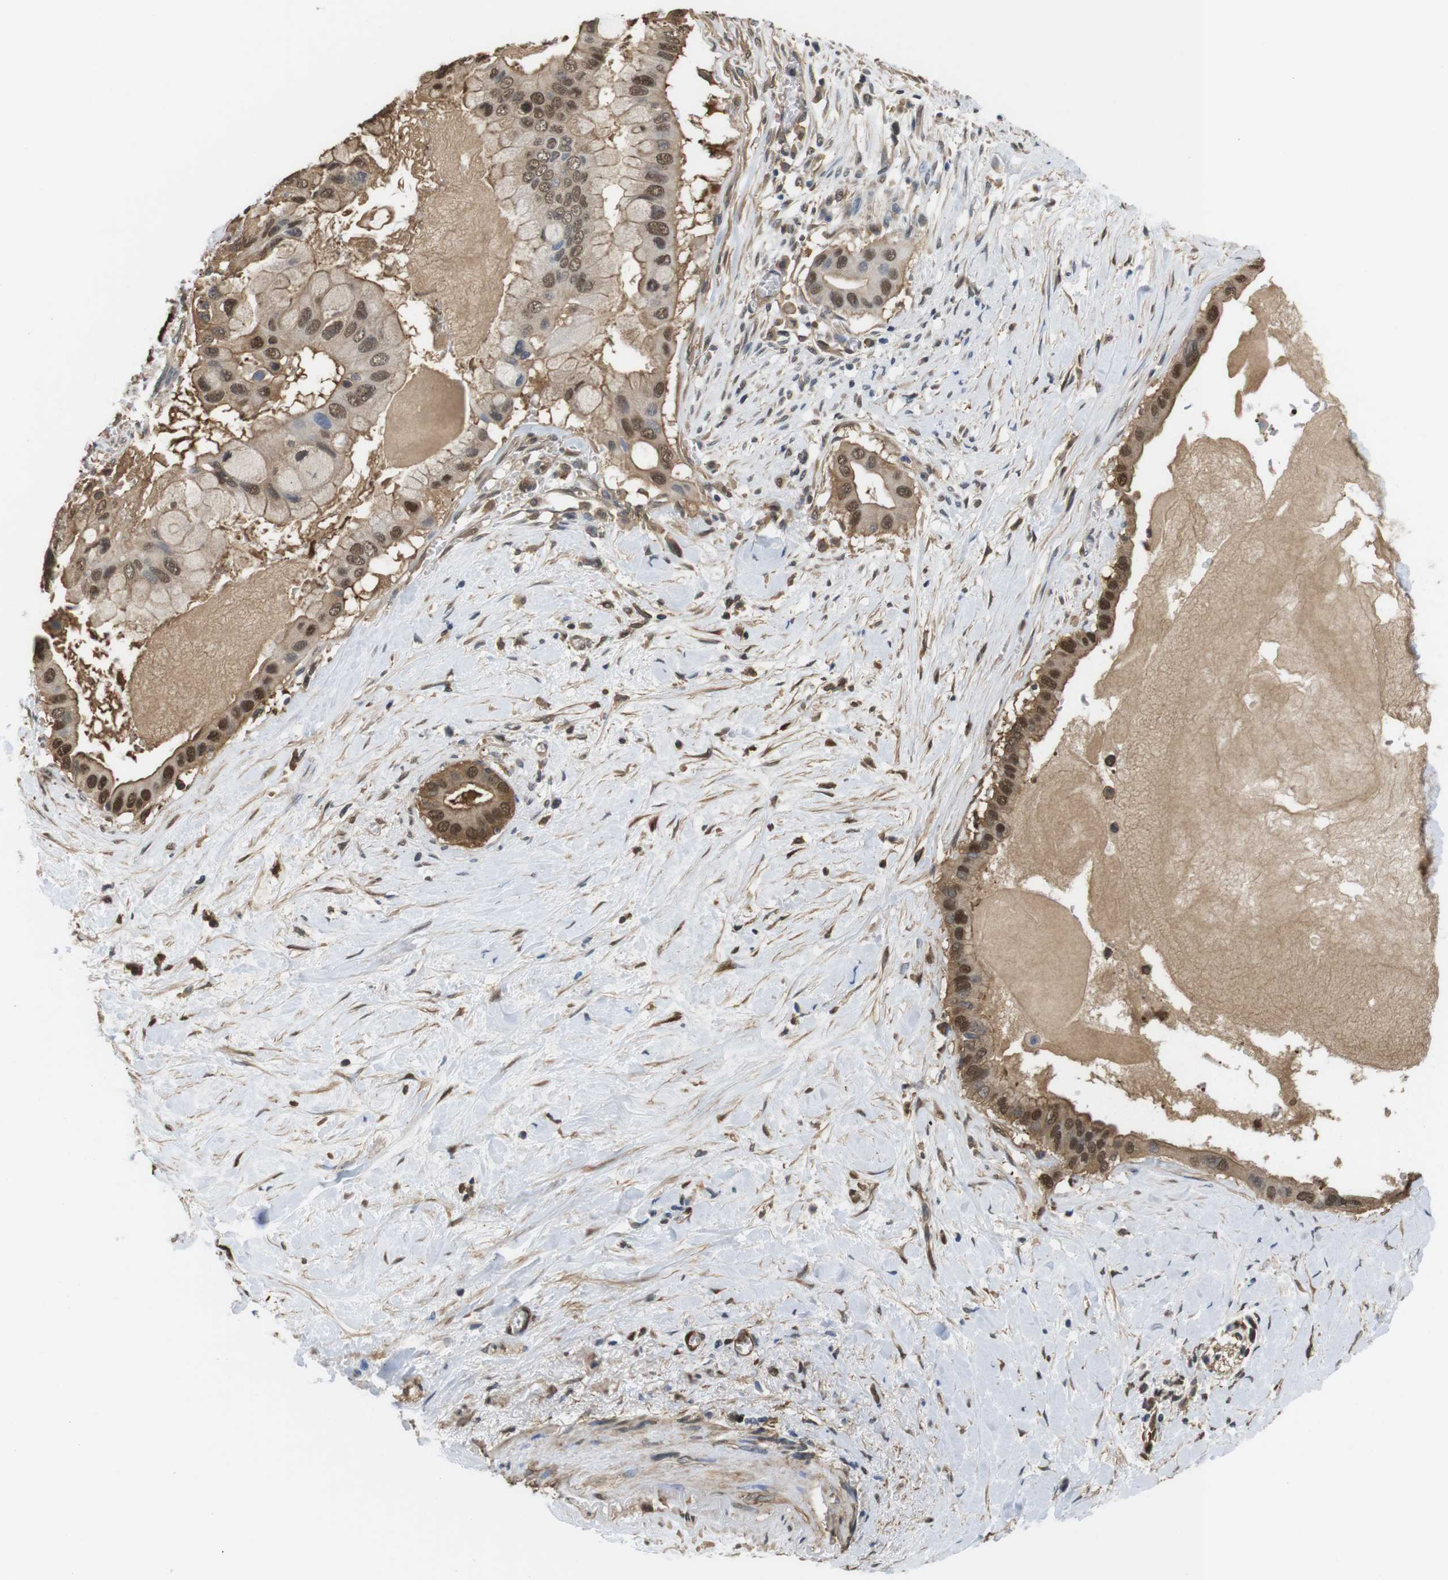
{"staining": {"intensity": "moderate", "quantity": ">75%", "location": "cytoplasmic/membranous,nuclear"}, "tissue": "pancreatic cancer", "cell_type": "Tumor cells", "image_type": "cancer", "snomed": [{"axis": "morphology", "description": "Adenocarcinoma, NOS"}, {"axis": "topography", "description": "Pancreas"}], "caption": "IHC photomicrograph of human adenocarcinoma (pancreatic) stained for a protein (brown), which shows medium levels of moderate cytoplasmic/membranous and nuclear expression in about >75% of tumor cells.", "gene": "LDHA", "patient": {"sex": "male", "age": 55}}